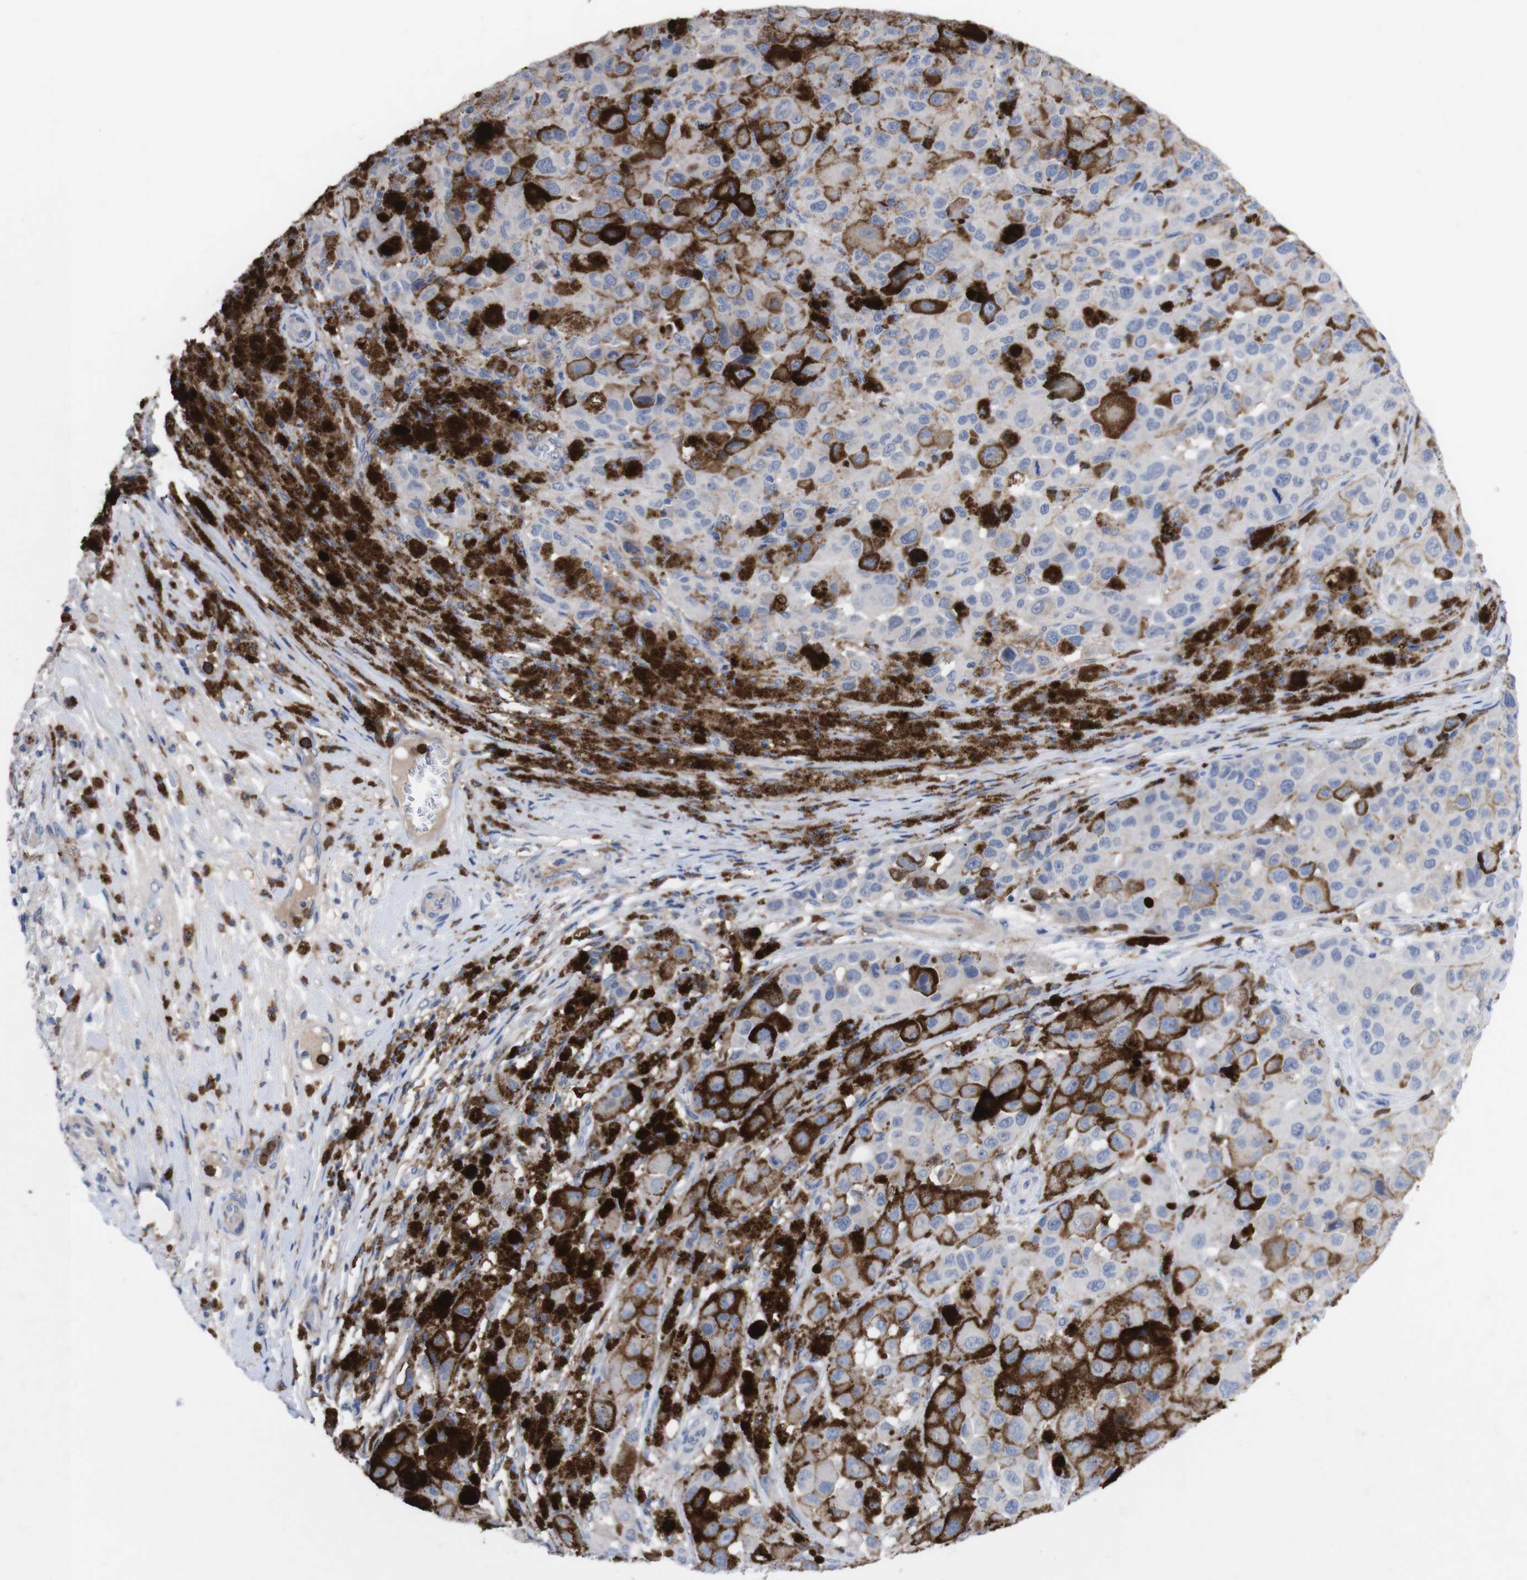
{"staining": {"intensity": "negative", "quantity": "none", "location": "none"}, "tissue": "melanoma", "cell_type": "Tumor cells", "image_type": "cancer", "snomed": [{"axis": "morphology", "description": "Malignant melanoma, NOS"}, {"axis": "topography", "description": "Skin"}], "caption": "IHC of malignant melanoma exhibits no staining in tumor cells. (Brightfield microscopy of DAB IHC at high magnification).", "gene": "C5AR1", "patient": {"sex": "male", "age": 96}}